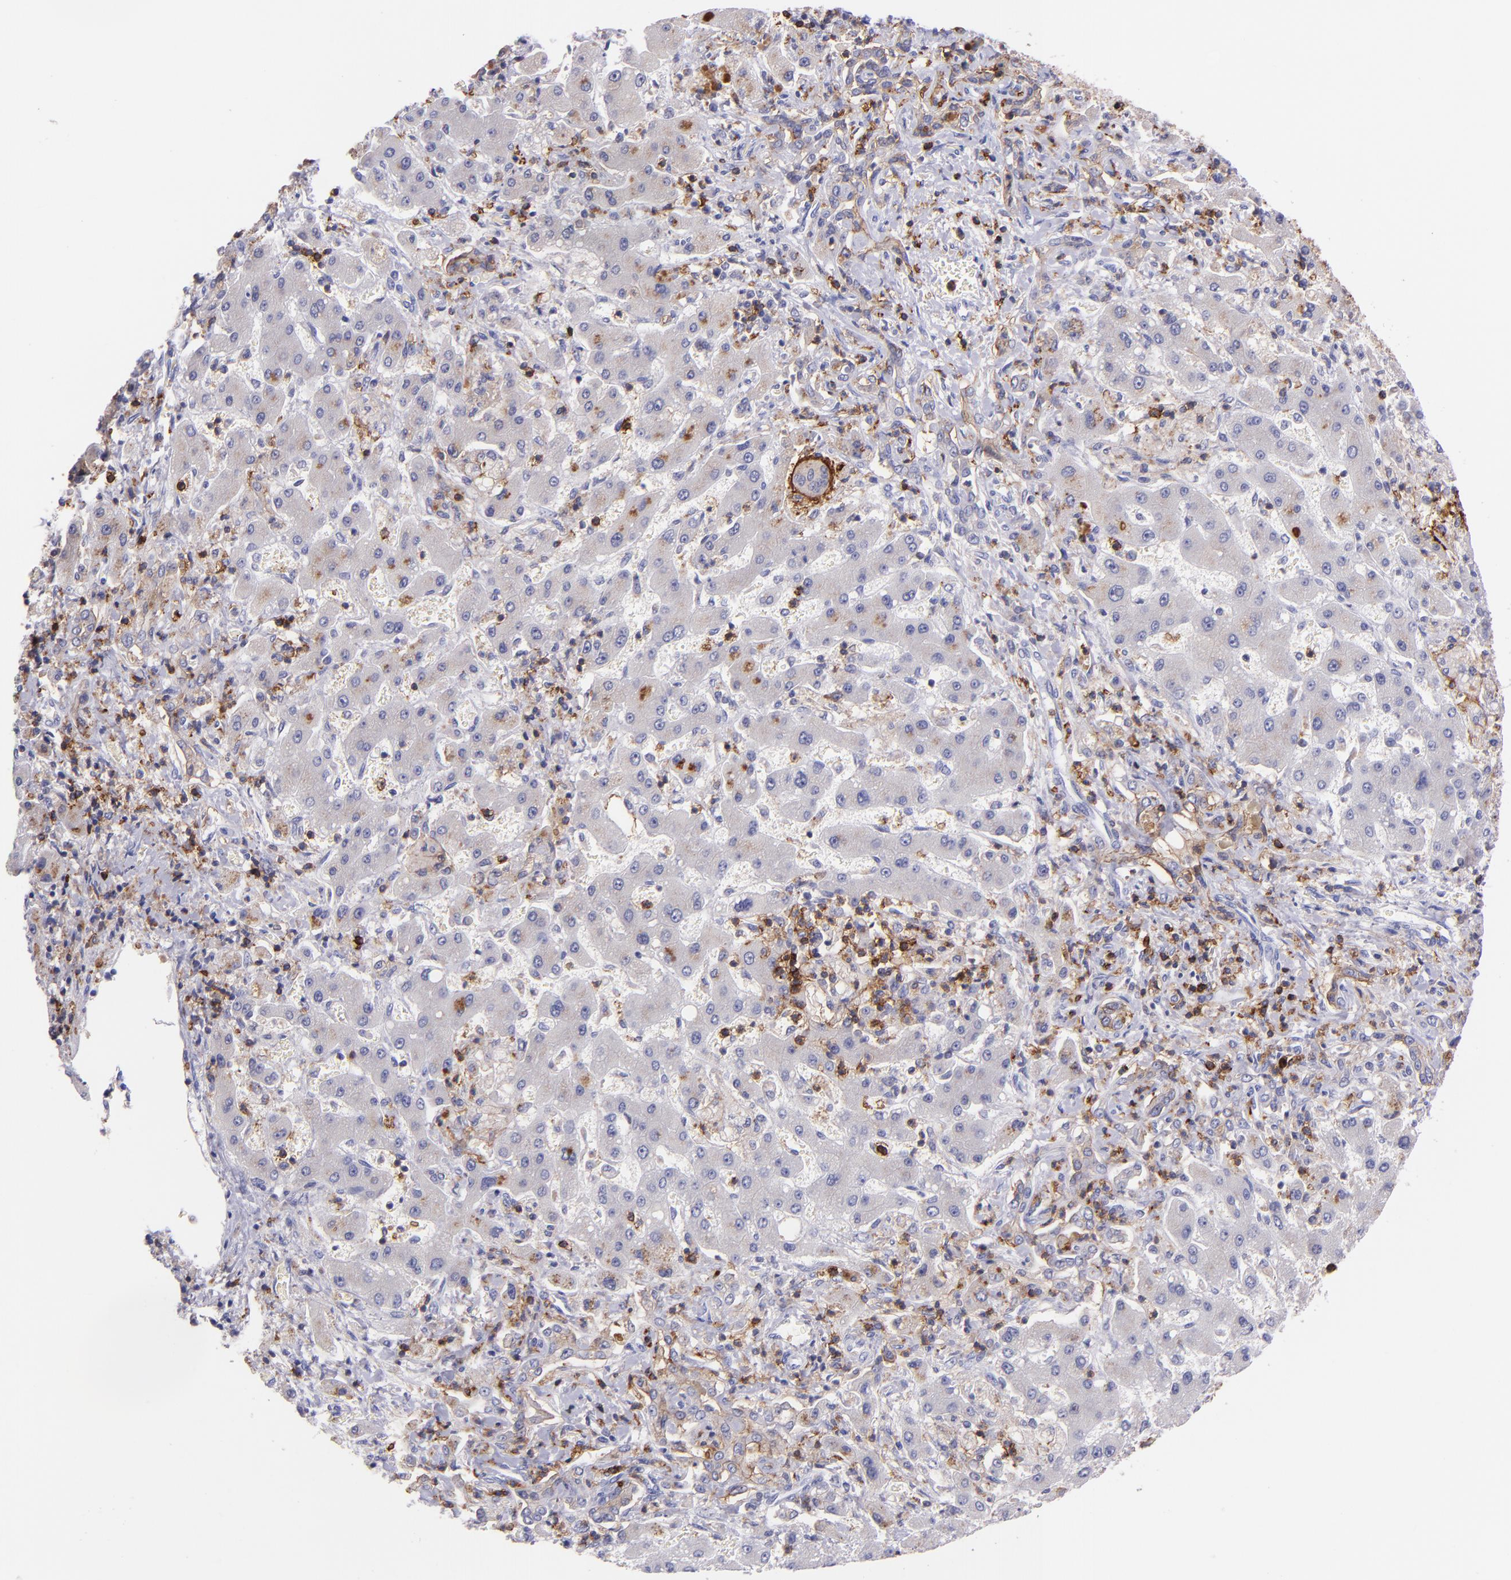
{"staining": {"intensity": "weak", "quantity": "25%-75%", "location": "cytoplasmic/membranous"}, "tissue": "liver cancer", "cell_type": "Tumor cells", "image_type": "cancer", "snomed": [{"axis": "morphology", "description": "Cholangiocarcinoma"}, {"axis": "topography", "description": "Liver"}], "caption": "There is low levels of weak cytoplasmic/membranous positivity in tumor cells of cholangiocarcinoma (liver), as demonstrated by immunohistochemical staining (brown color).", "gene": "SPN", "patient": {"sex": "male", "age": 50}}